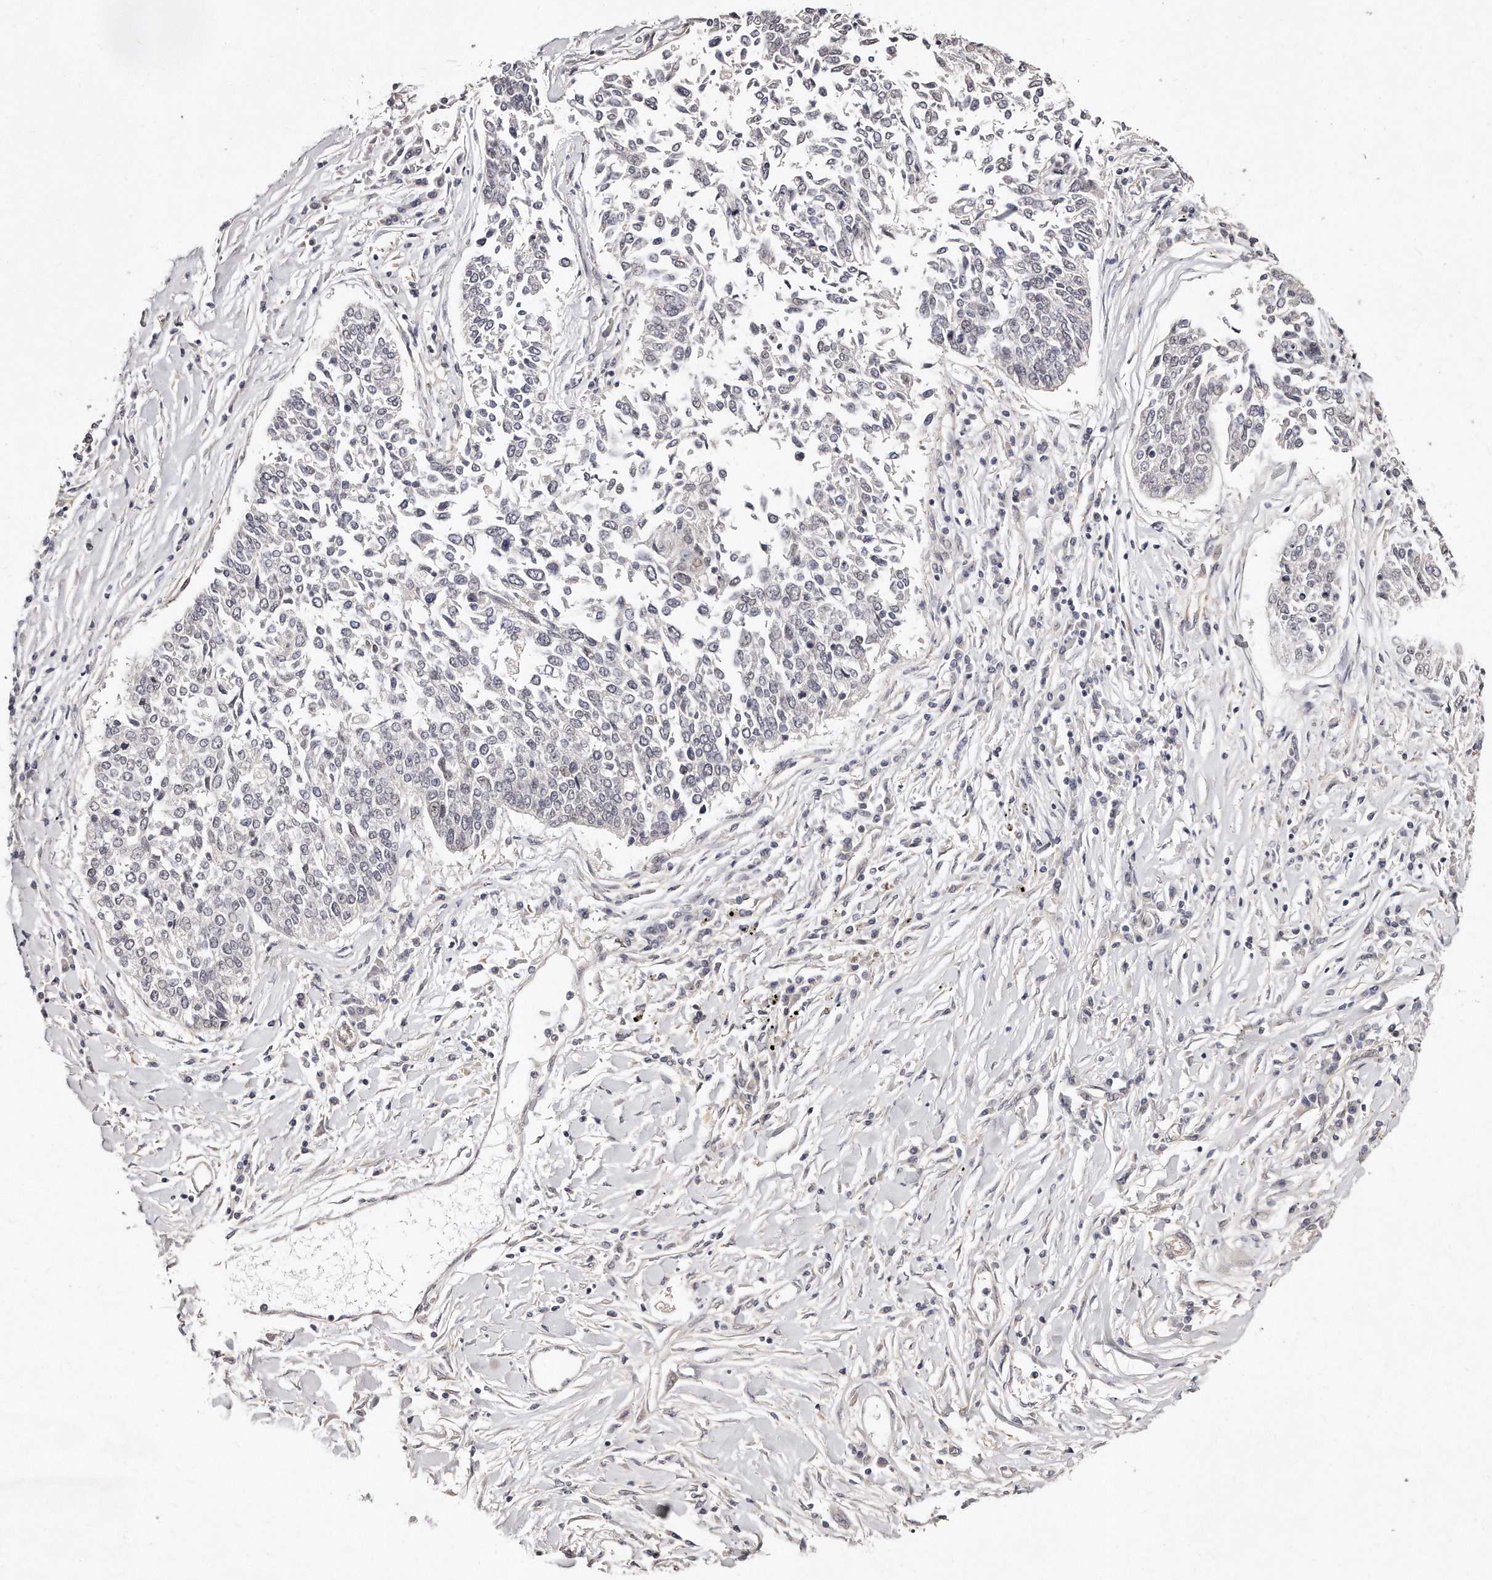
{"staining": {"intensity": "negative", "quantity": "none", "location": "none"}, "tissue": "lung cancer", "cell_type": "Tumor cells", "image_type": "cancer", "snomed": [{"axis": "morphology", "description": "Normal tissue, NOS"}, {"axis": "morphology", "description": "Squamous cell carcinoma, NOS"}, {"axis": "topography", "description": "Cartilage tissue"}, {"axis": "topography", "description": "Bronchus"}, {"axis": "topography", "description": "Lung"}, {"axis": "topography", "description": "Peripheral nerve tissue"}], "caption": "Human lung cancer (squamous cell carcinoma) stained for a protein using IHC reveals no staining in tumor cells.", "gene": "CASZ1", "patient": {"sex": "female", "age": 49}}